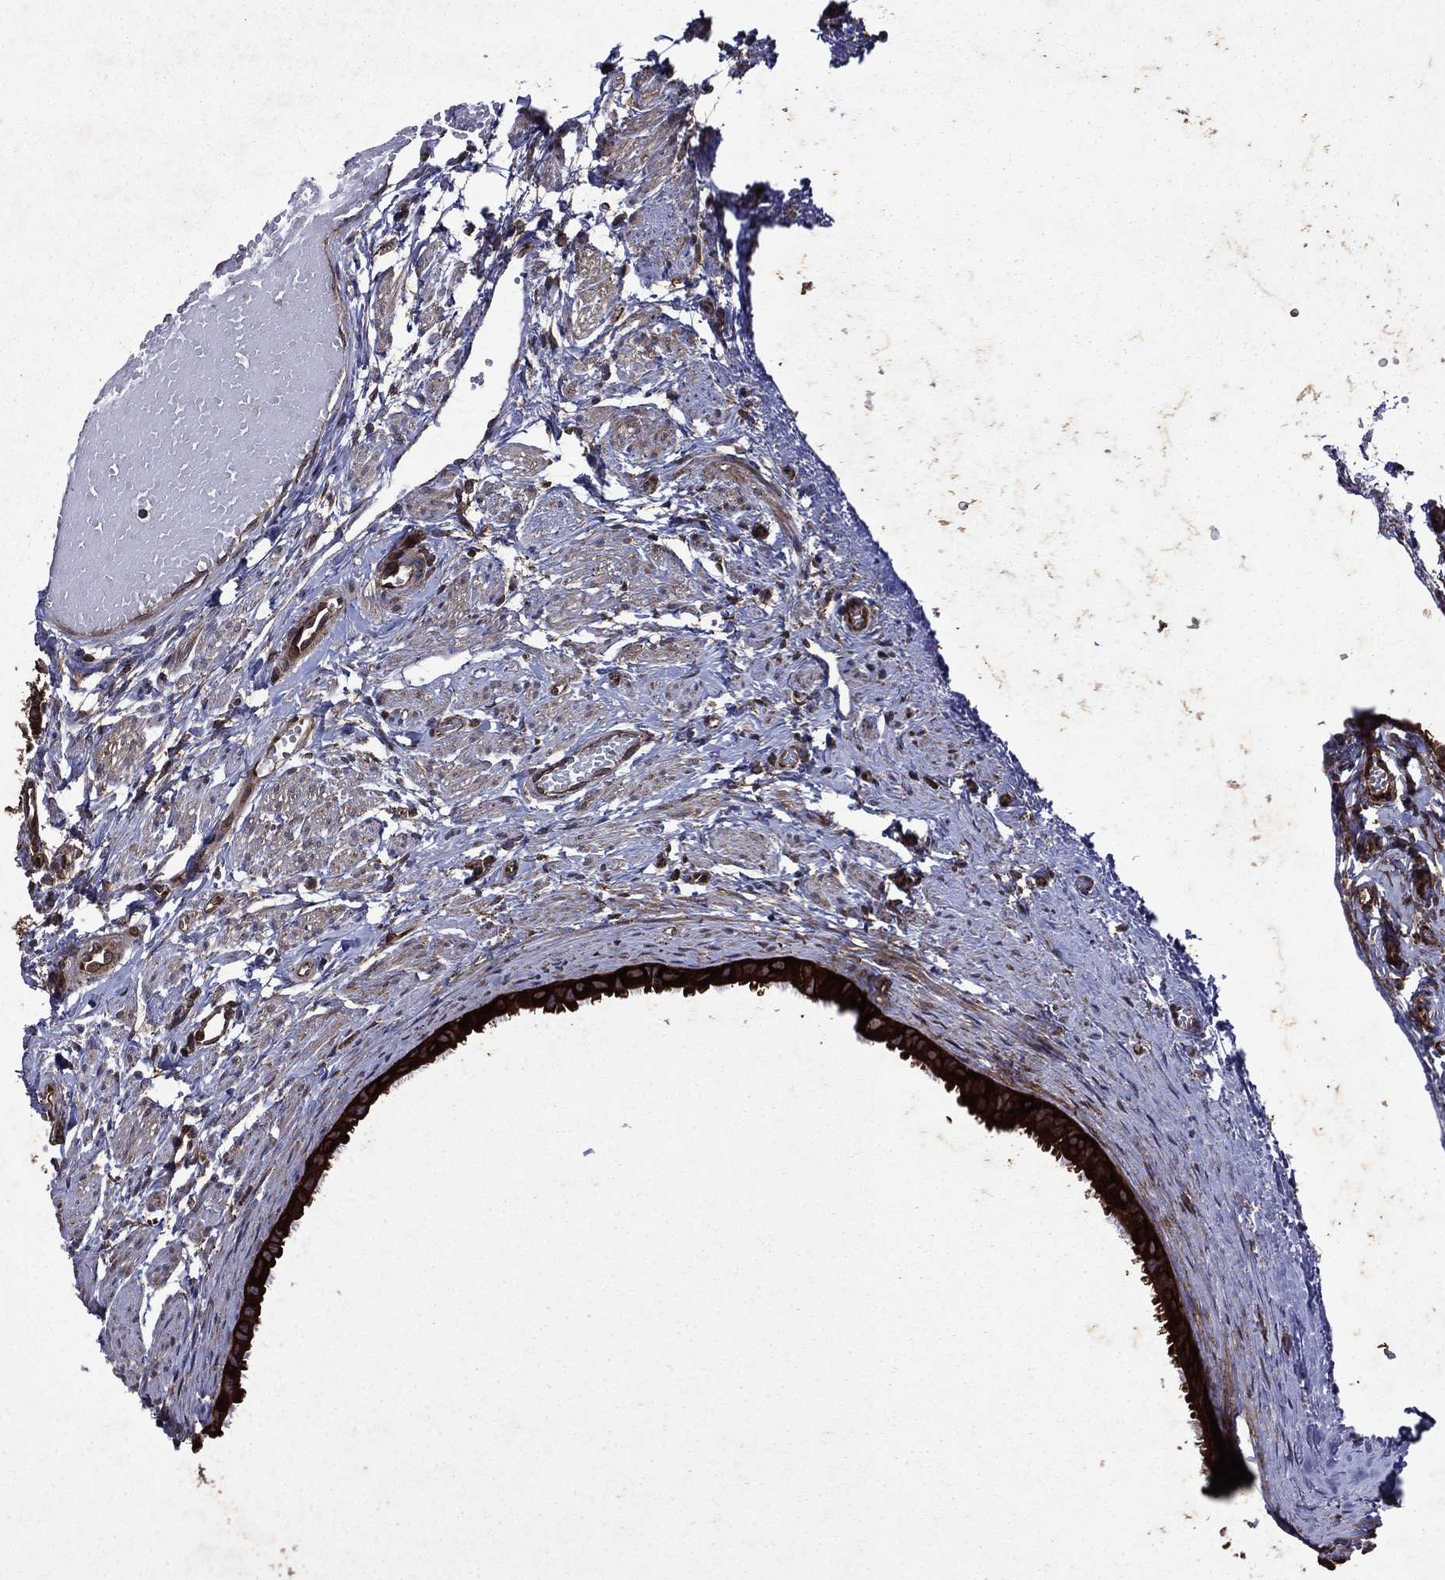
{"staining": {"intensity": "strong", "quantity": ">75%", "location": "cytoplasmic/membranous"}, "tissue": "fallopian tube", "cell_type": "Glandular cells", "image_type": "normal", "snomed": [{"axis": "morphology", "description": "Normal tissue, NOS"}, {"axis": "topography", "description": "Fallopian tube"}, {"axis": "topography", "description": "Ovary"}], "caption": "Strong cytoplasmic/membranous protein positivity is seen in approximately >75% of glandular cells in fallopian tube. (DAB = brown stain, brightfield microscopy at high magnification).", "gene": "EIF2B4", "patient": {"sex": "female", "age": 49}}